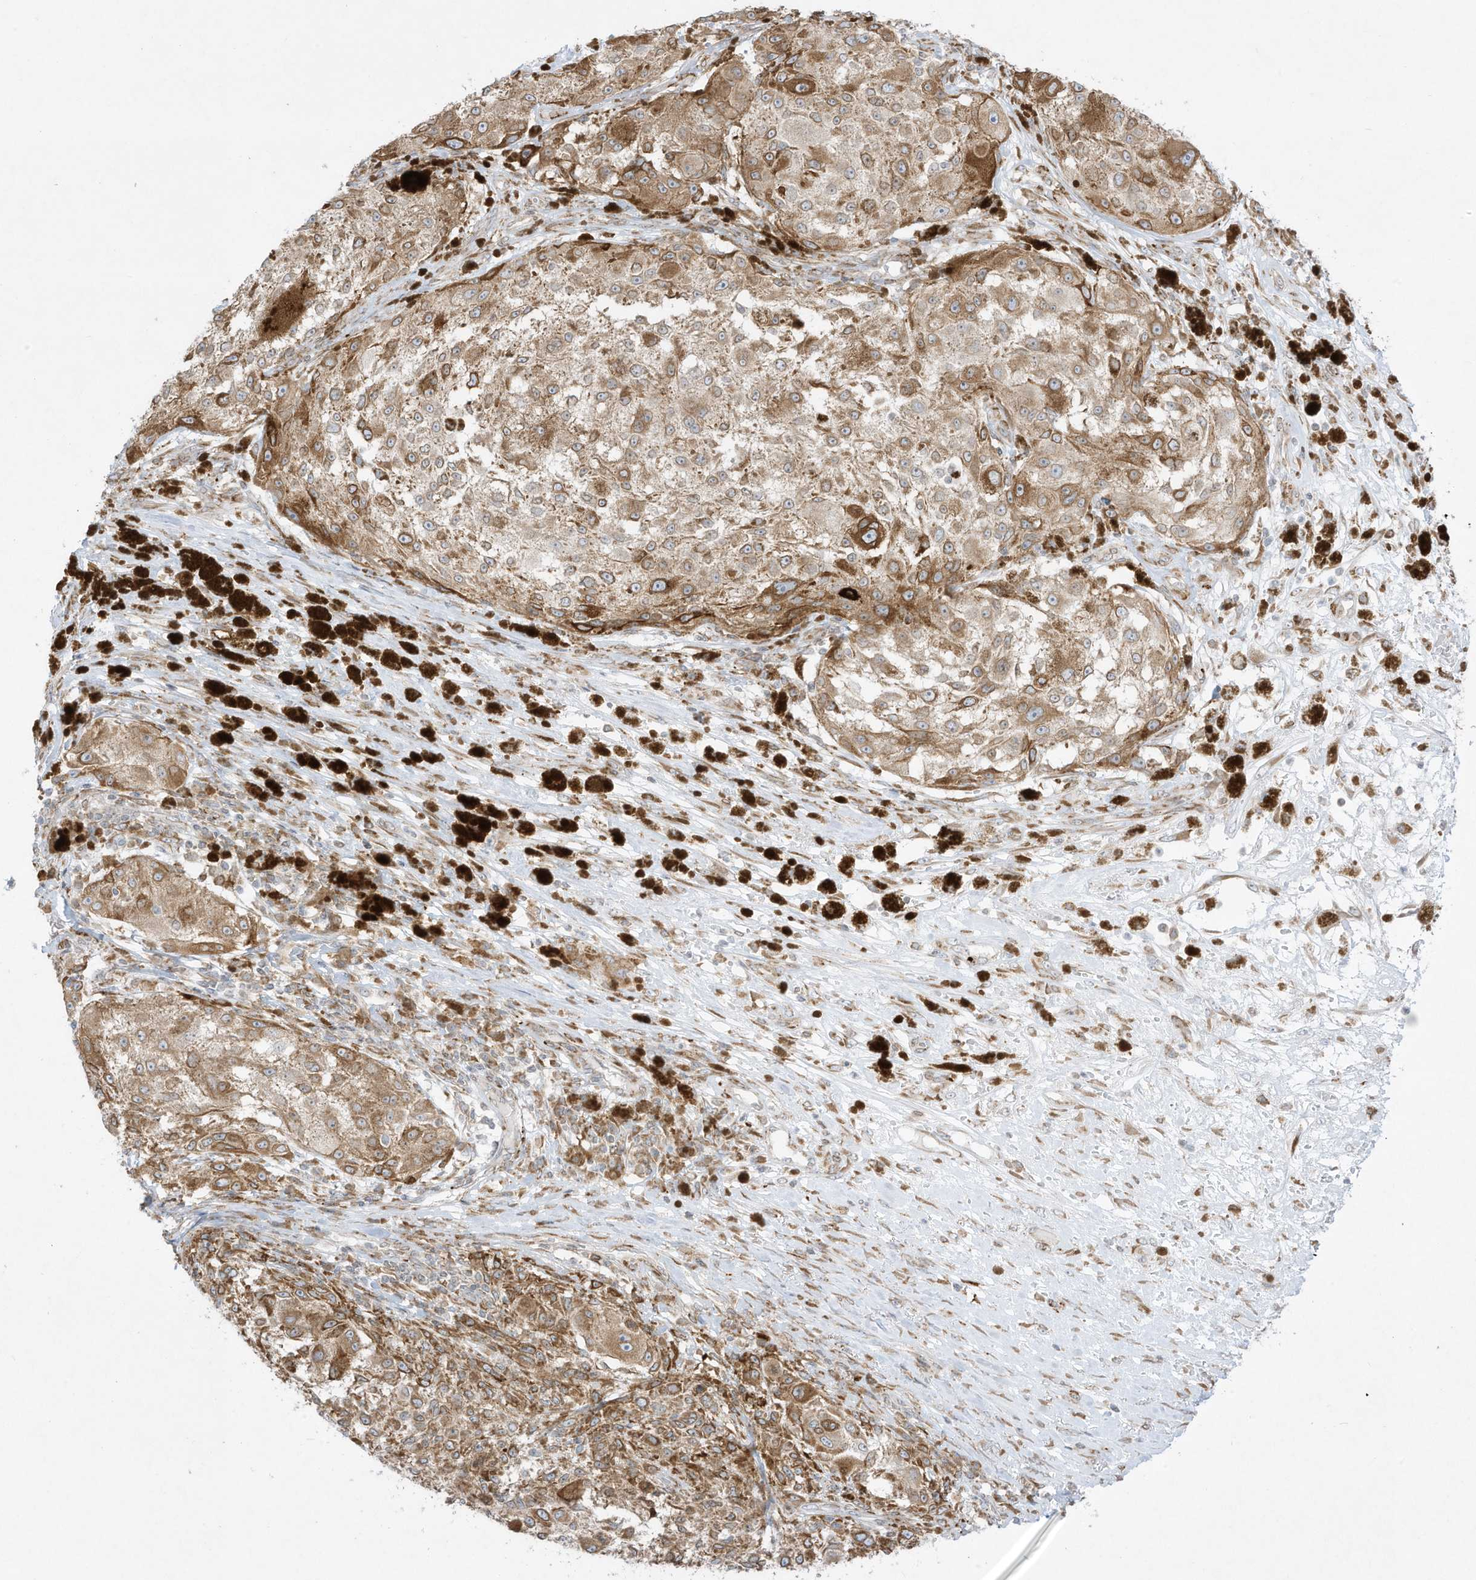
{"staining": {"intensity": "moderate", "quantity": ">75%", "location": "cytoplasmic/membranous"}, "tissue": "melanoma", "cell_type": "Tumor cells", "image_type": "cancer", "snomed": [{"axis": "morphology", "description": "Necrosis, NOS"}, {"axis": "morphology", "description": "Malignant melanoma, NOS"}, {"axis": "topography", "description": "Skin"}], "caption": "Protein staining displays moderate cytoplasmic/membranous expression in about >75% of tumor cells in malignant melanoma.", "gene": "PTK6", "patient": {"sex": "female", "age": 87}}